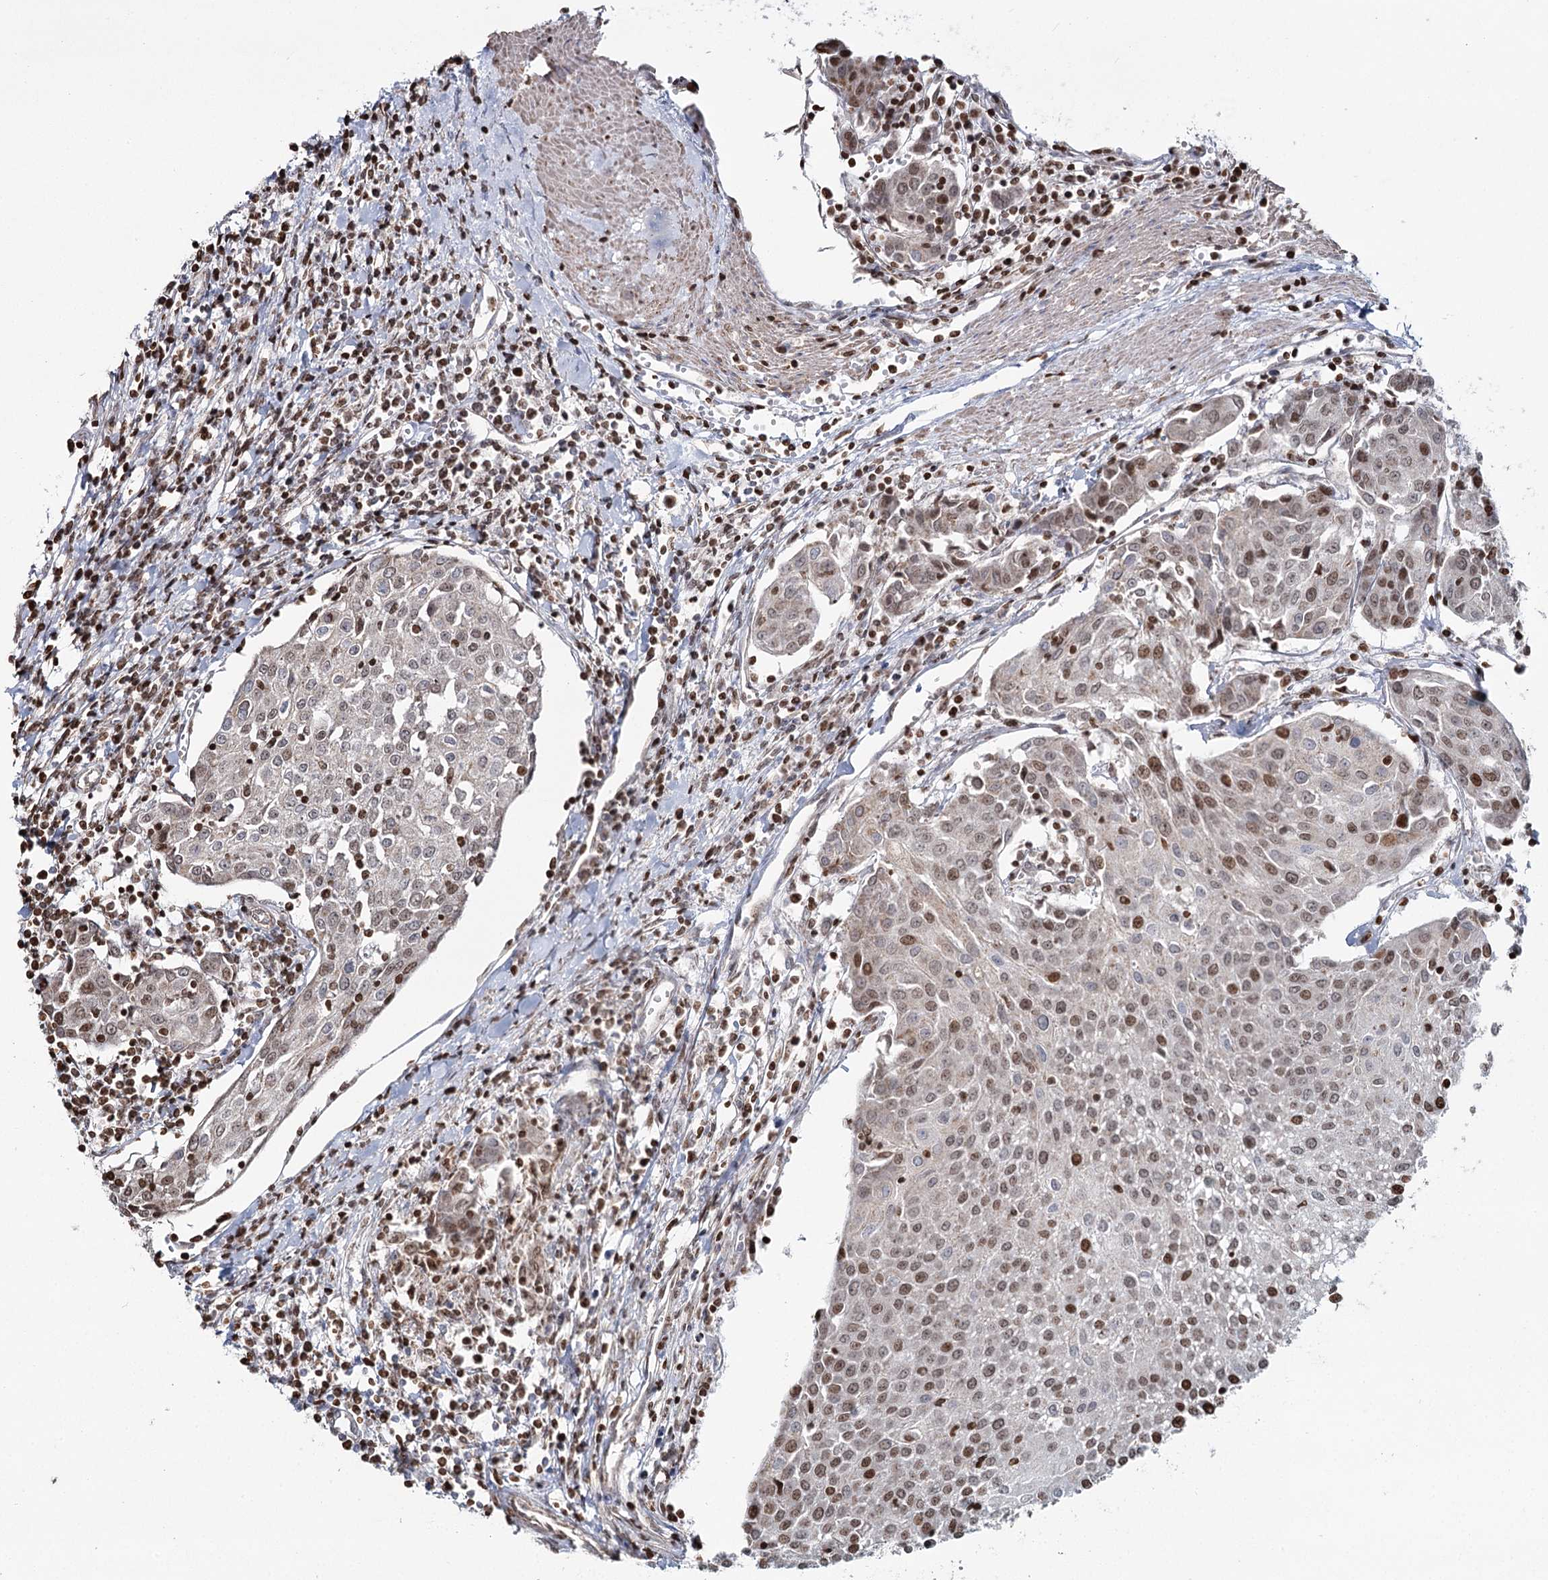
{"staining": {"intensity": "moderate", "quantity": "25%-75%", "location": "nuclear"}, "tissue": "urothelial cancer", "cell_type": "Tumor cells", "image_type": "cancer", "snomed": [{"axis": "morphology", "description": "Urothelial carcinoma, High grade"}, {"axis": "topography", "description": "Urinary bladder"}], "caption": "Immunohistochemical staining of urothelial cancer displays medium levels of moderate nuclear protein positivity in approximately 25%-75% of tumor cells.", "gene": "PDHX", "patient": {"sex": "female", "age": 85}}